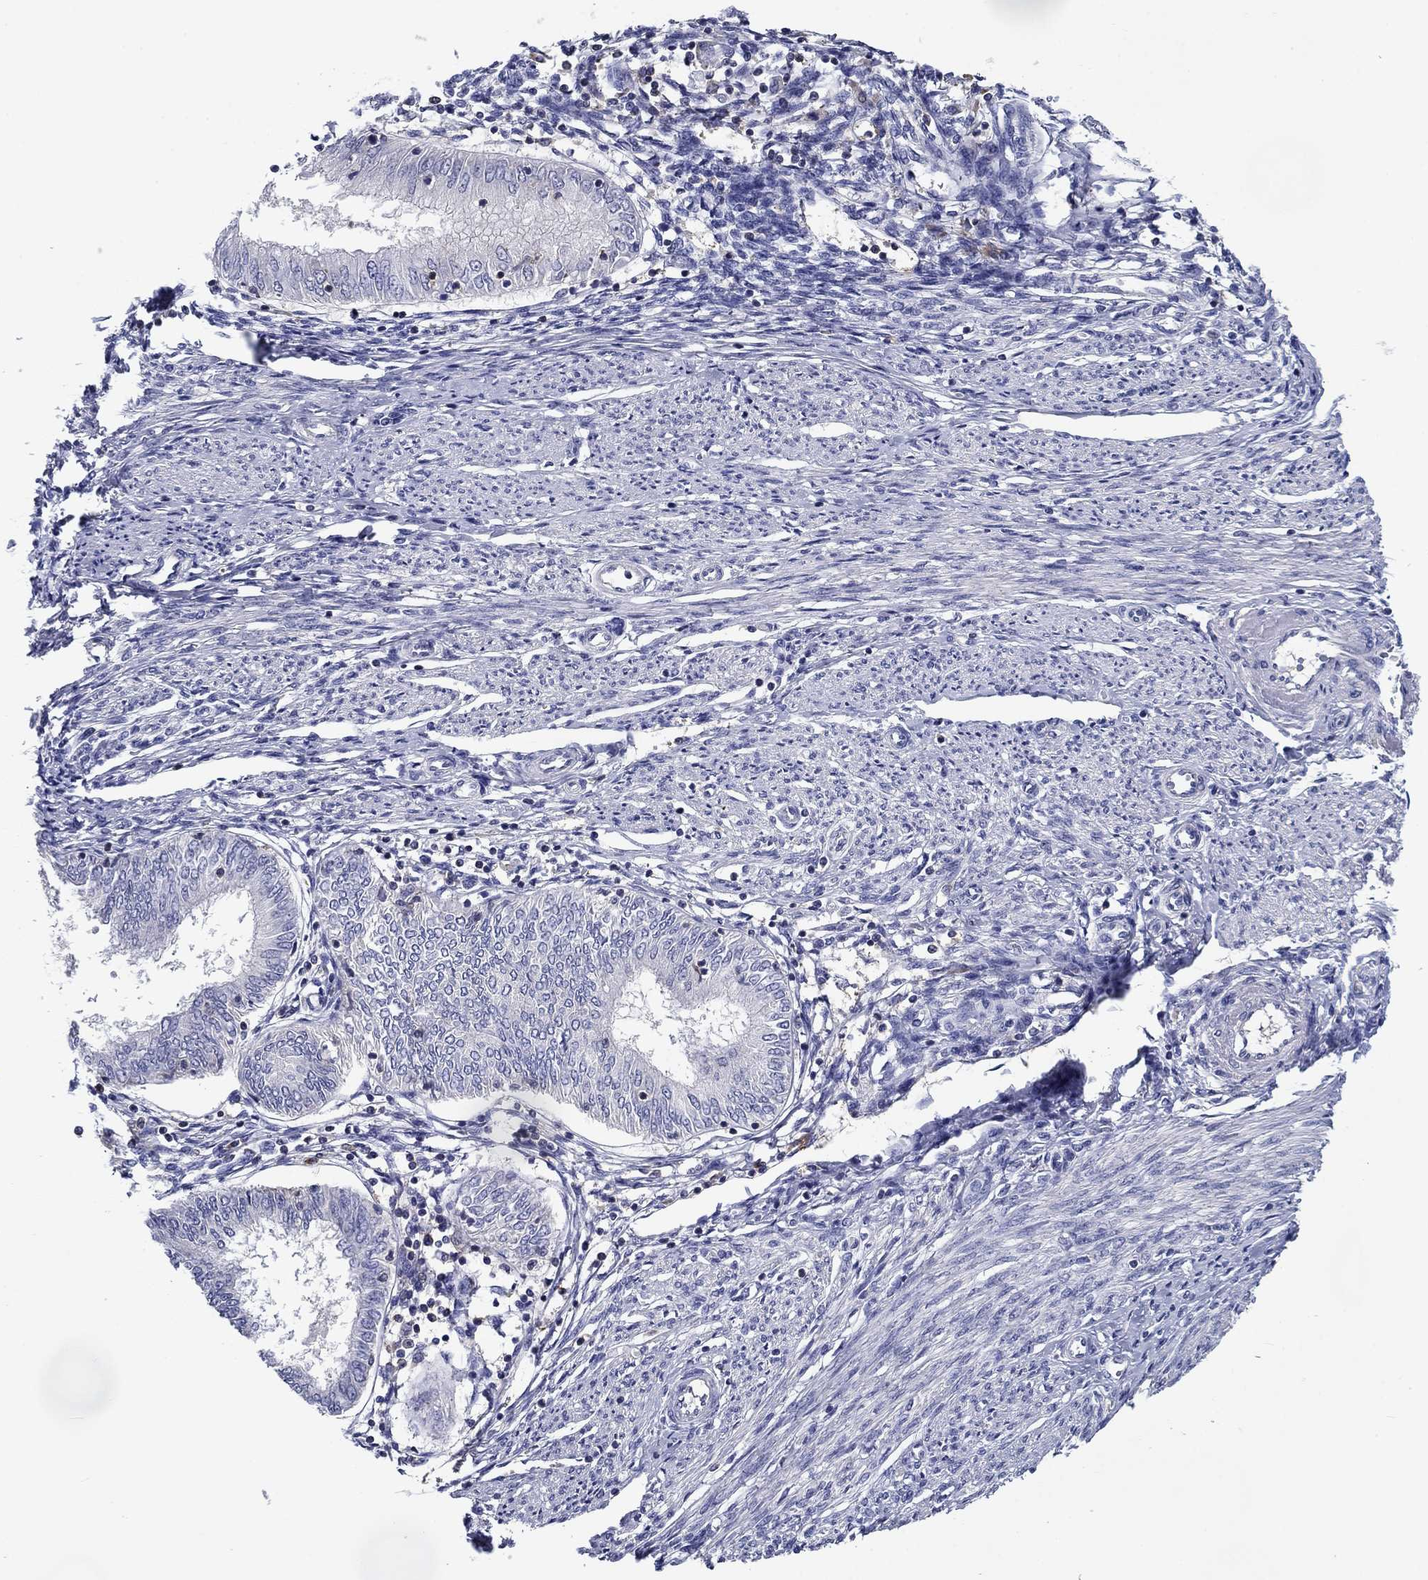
{"staining": {"intensity": "negative", "quantity": "none", "location": "none"}, "tissue": "endometrial cancer", "cell_type": "Tumor cells", "image_type": "cancer", "snomed": [{"axis": "morphology", "description": "Adenocarcinoma, NOS"}, {"axis": "topography", "description": "Endometrium"}], "caption": "This is a micrograph of immunohistochemistry (IHC) staining of endometrial cancer (adenocarcinoma), which shows no staining in tumor cells.", "gene": "POU2F2", "patient": {"sex": "female", "age": 68}}